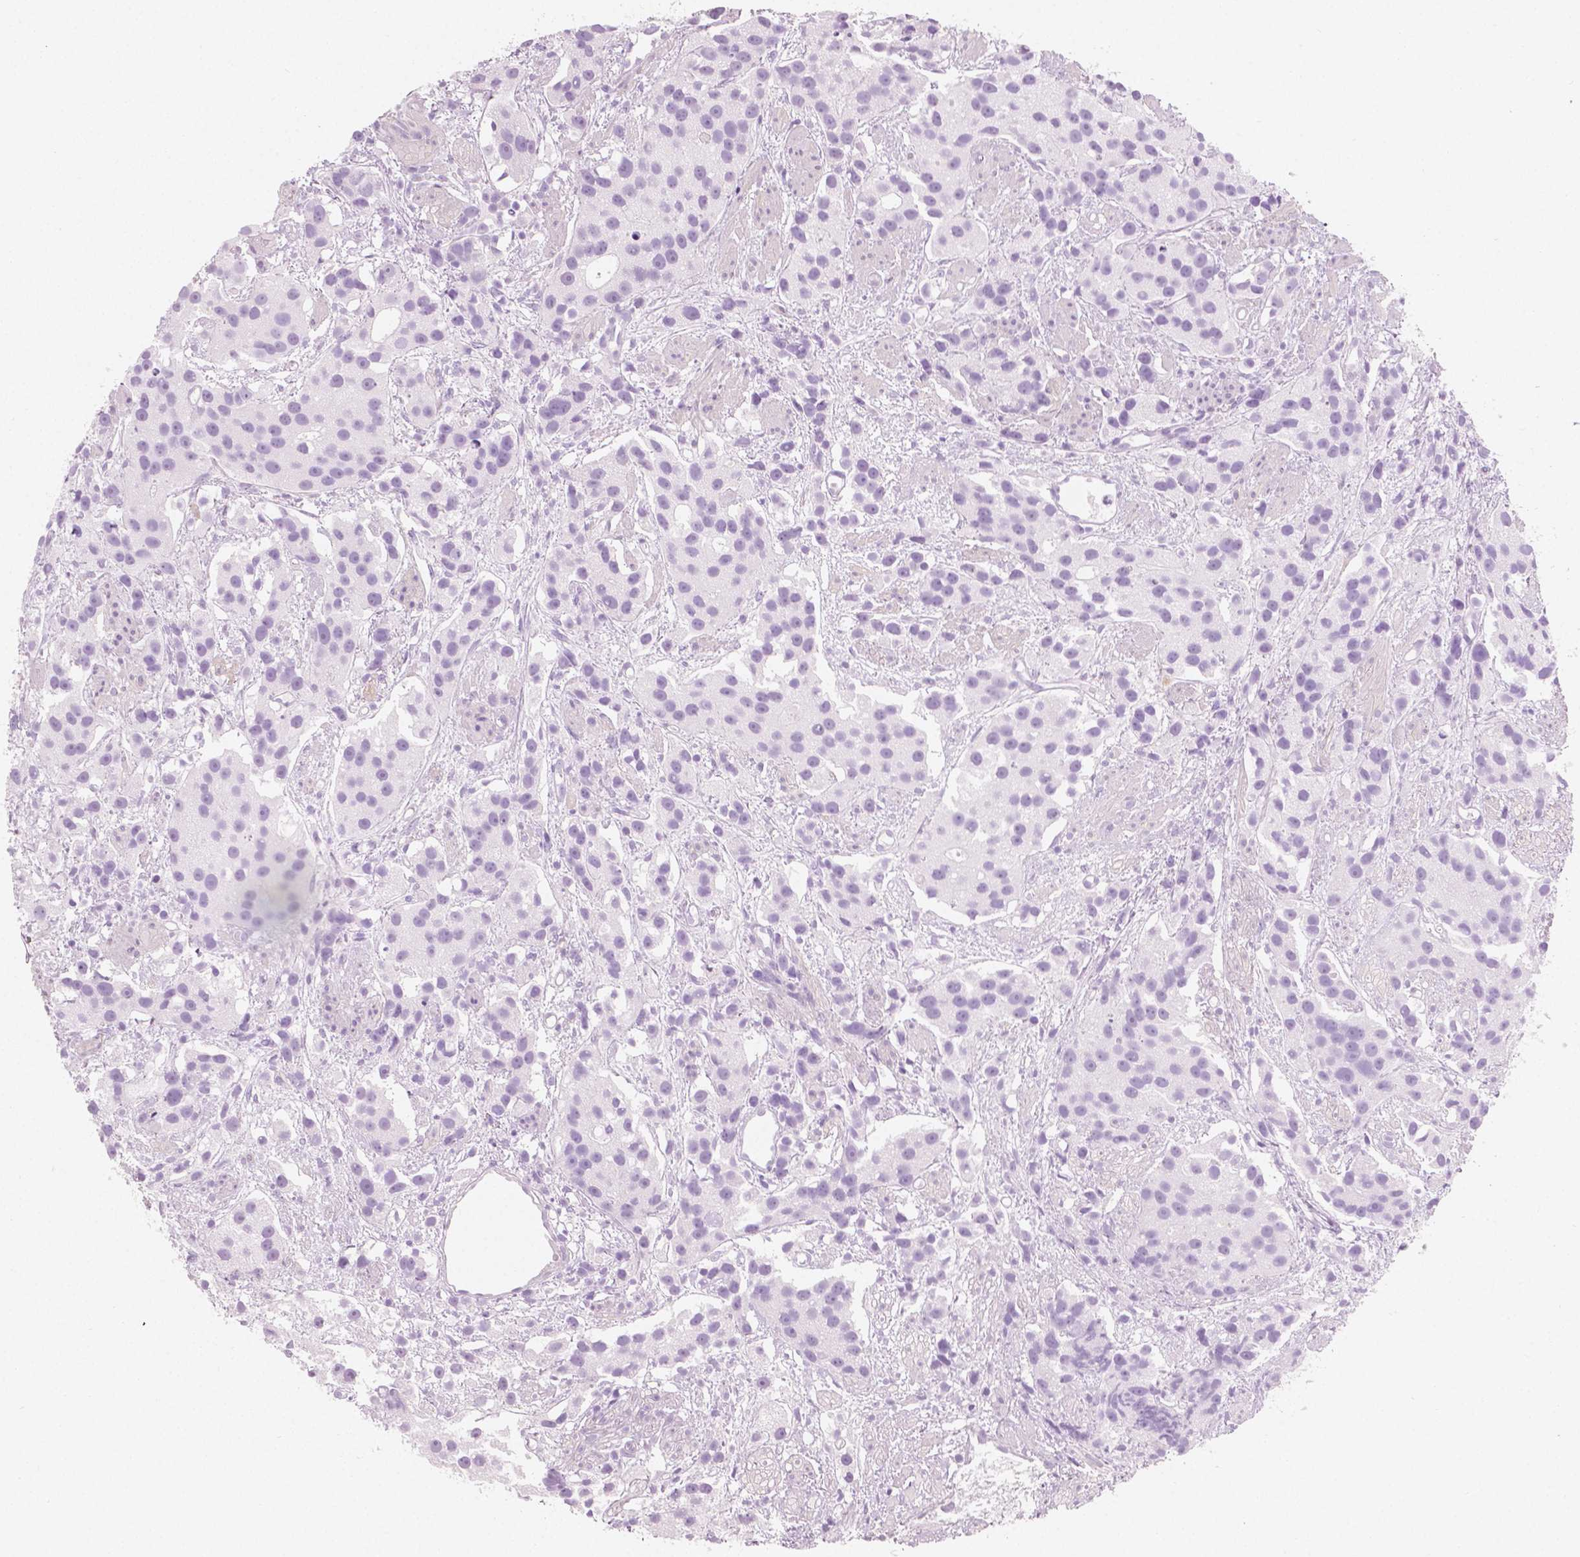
{"staining": {"intensity": "negative", "quantity": "none", "location": "none"}, "tissue": "prostate cancer", "cell_type": "Tumor cells", "image_type": "cancer", "snomed": [{"axis": "morphology", "description": "Adenocarcinoma, High grade"}, {"axis": "topography", "description": "Prostate"}], "caption": "Tumor cells are negative for brown protein staining in prostate cancer.", "gene": "PLIN4", "patient": {"sex": "male", "age": 68}}